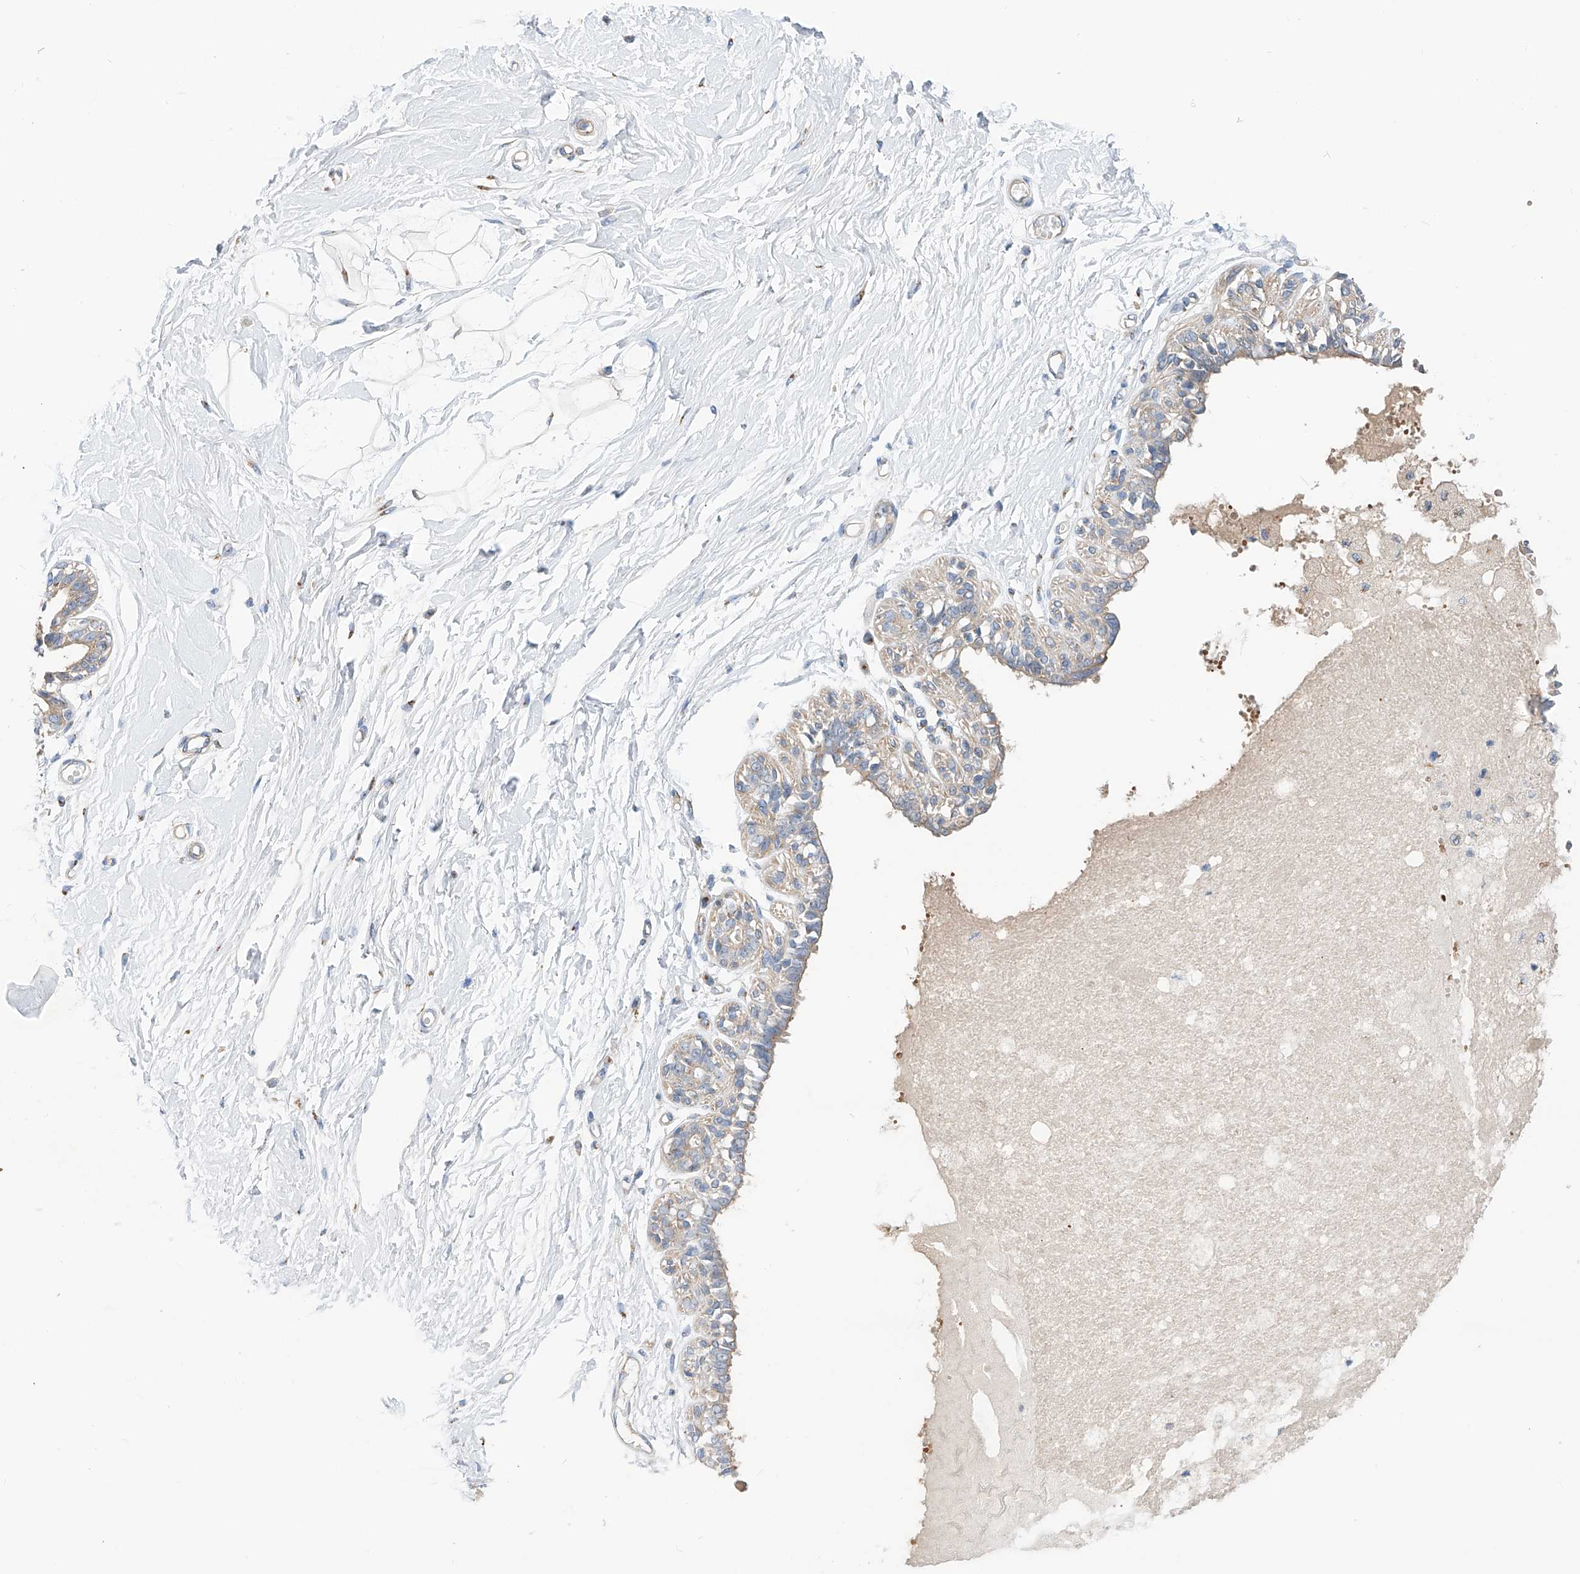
{"staining": {"intensity": "weak", "quantity": "25%-75%", "location": "cytoplasmic/membranous"}, "tissue": "breast", "cell_type": "Adipocytes", "image_type": "normal", "snomed": [{"axis": "morphology", "description": "Normal tissue, NOS"}, {"axis": "topography", "description": "Breast"}], "caption": "Immunohistochemistry (IHC) image of benign breast: breast stained using IHC reveals low levels of weak protein expression localized specifically in the cytoplasmic/membranous of adipocytes, appearing as a cytoplasmic/membranous brown color.", "gene": "SLC22A7", "patient": {"sex": "female", "age": 45}}